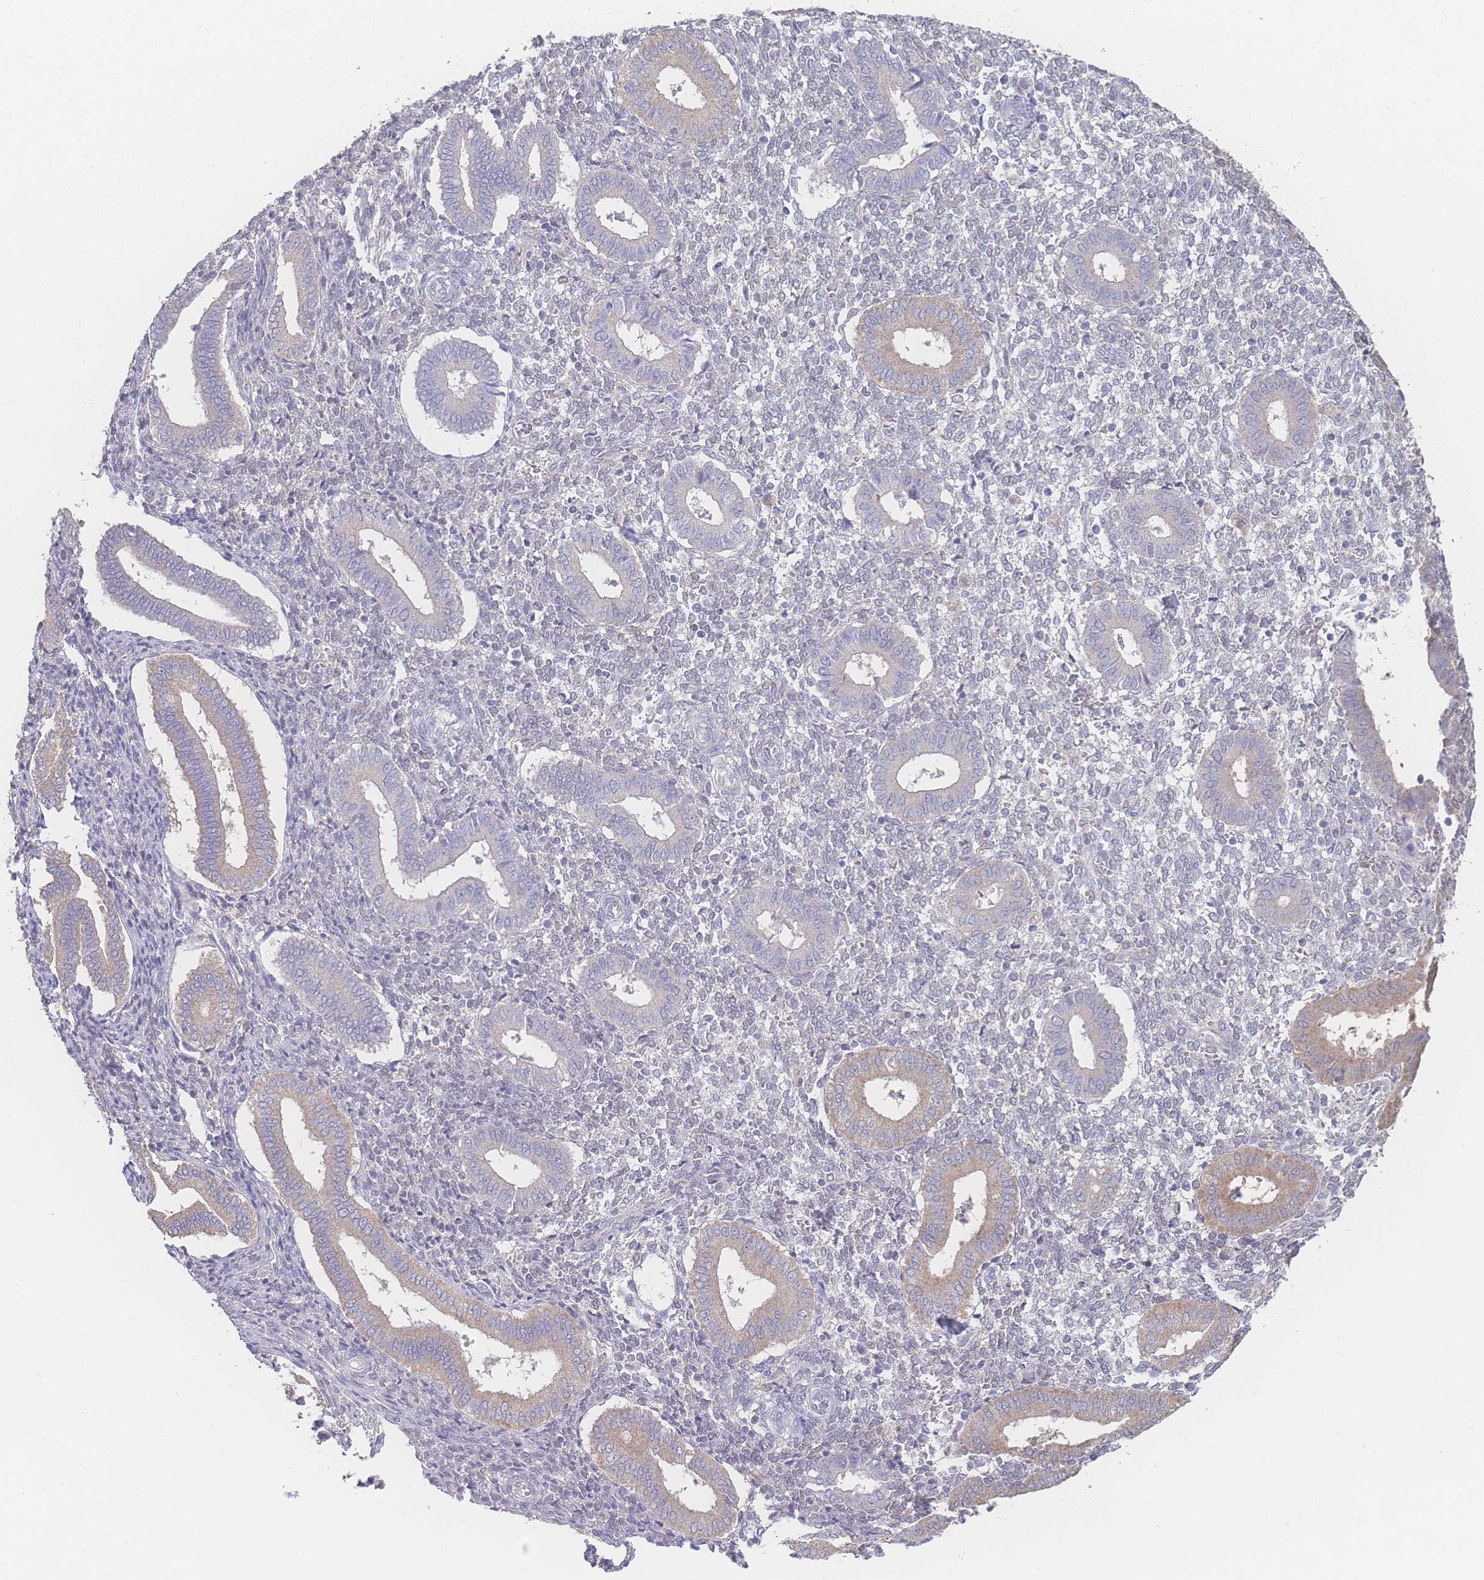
{"staining": {"intensity": "negative", "quantity": "none", "location": "none"}, "tissue": "endometrium", "cell_type": "Cells in endometrial stroma", "image_type": "normal", "snomed": [{"axis": "morphology", "description": "Normal tissue, NOS"}, {"axis": "topography", "description": "Endometrium"}], "caption": "A high-resolution image shows IHC staining of normal endometrium, which exhibits no significant positivity in cells in endometrial stroma.", "gene": "GIPR", "patient": {"sex": "female", "age": 44}}